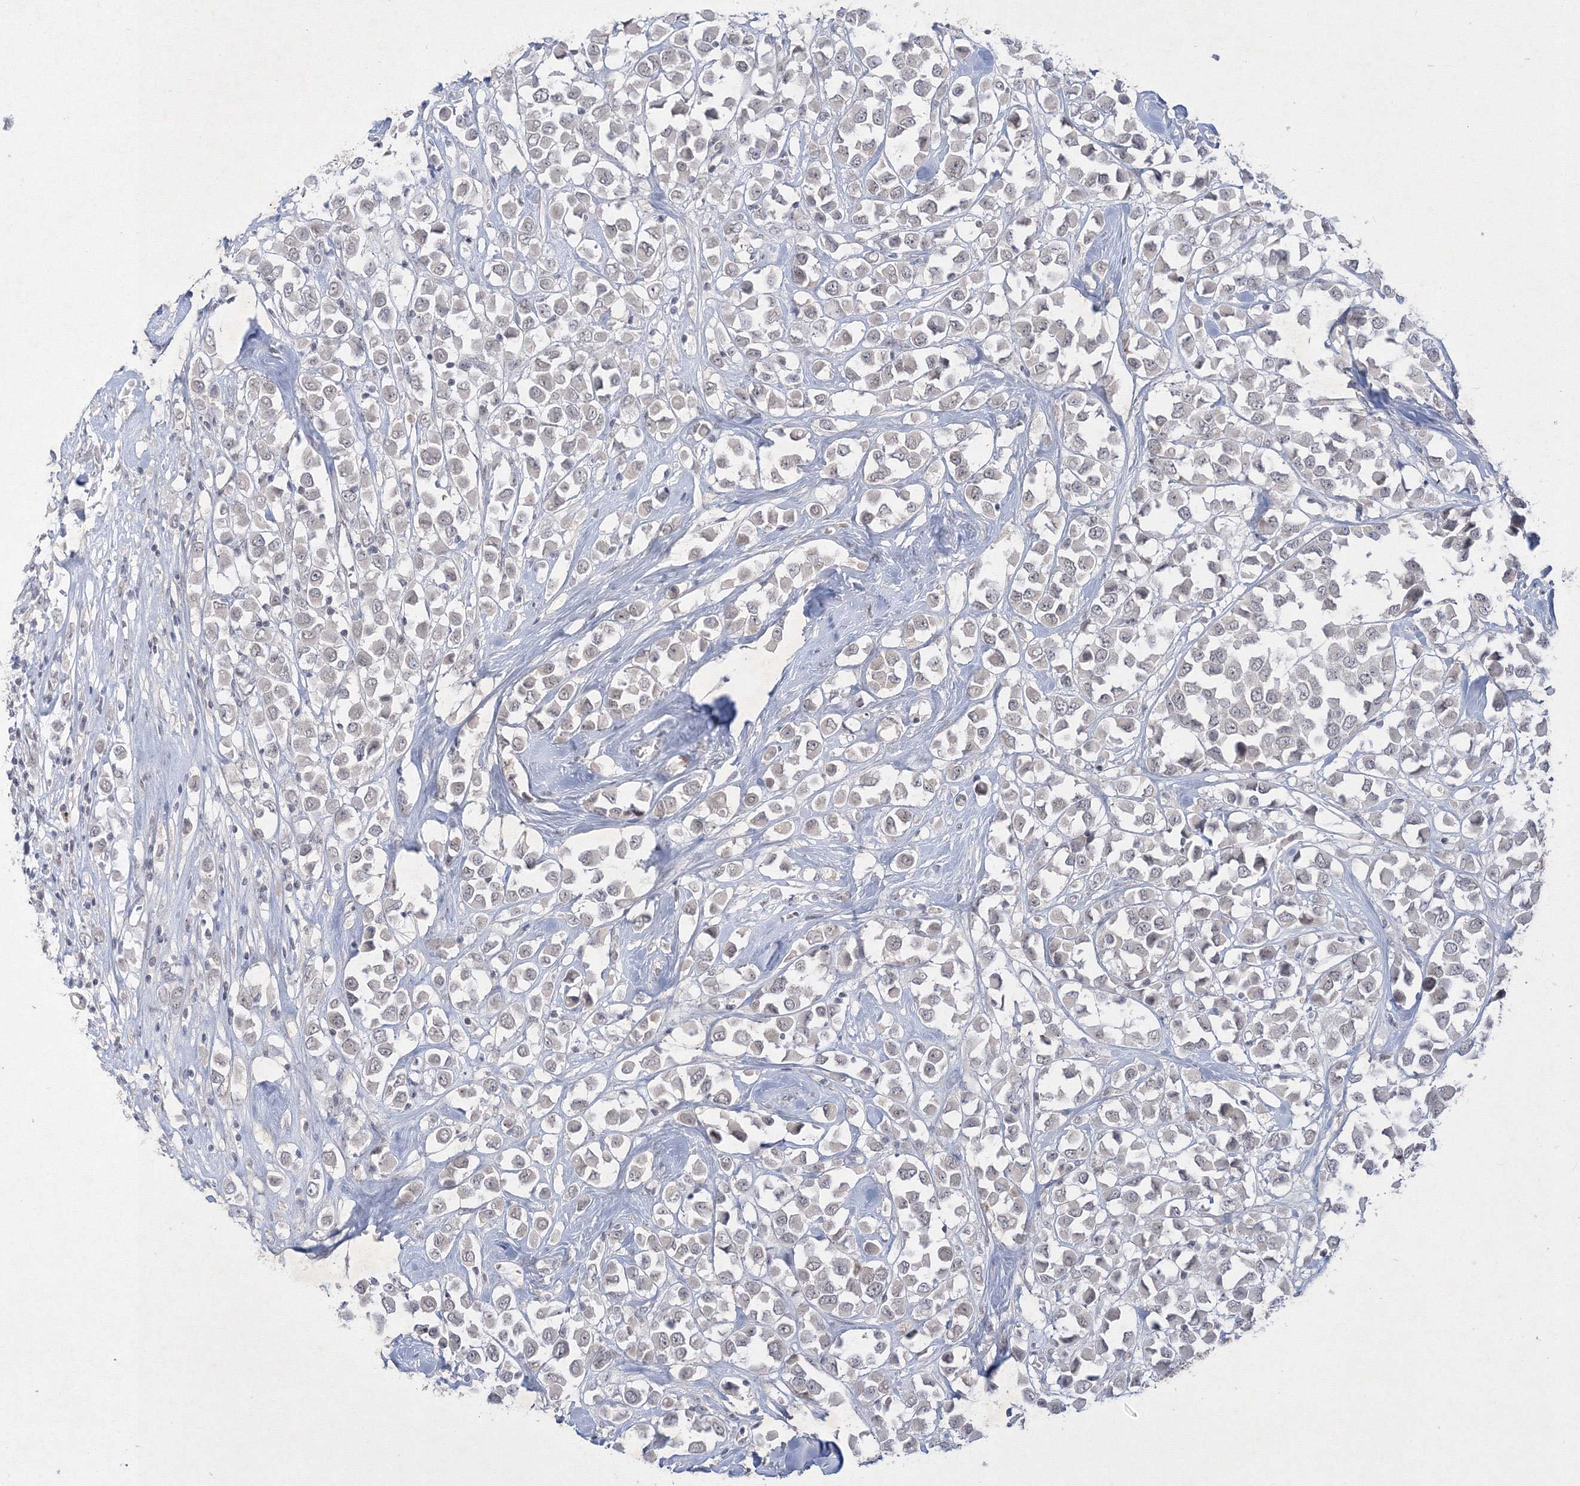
{"staining": {"intensity": "negative", "quantity": "none", "location": "none"}, "tissue": "breast cancer", "cell_type": "Tumor cells", "image_type": "cancer", "snomed": [{"axis": "morphology", "description": "Duct carcinoma"}, {"axis": "topography", "description": "Breast"}], "caption": "Immunohistochemistry (IHC) micrograph of neoplastic tissue: breast infiltrating ductal carcinoma stained with DAB displays no significant protein expression in tumor cells. (DAB (3,3'-diaminobenzidine) IHC visualized using brightfield microscopy, high magnification).", "gene": "NXPE3", "patient": {"sex": "female", "age": 61}}